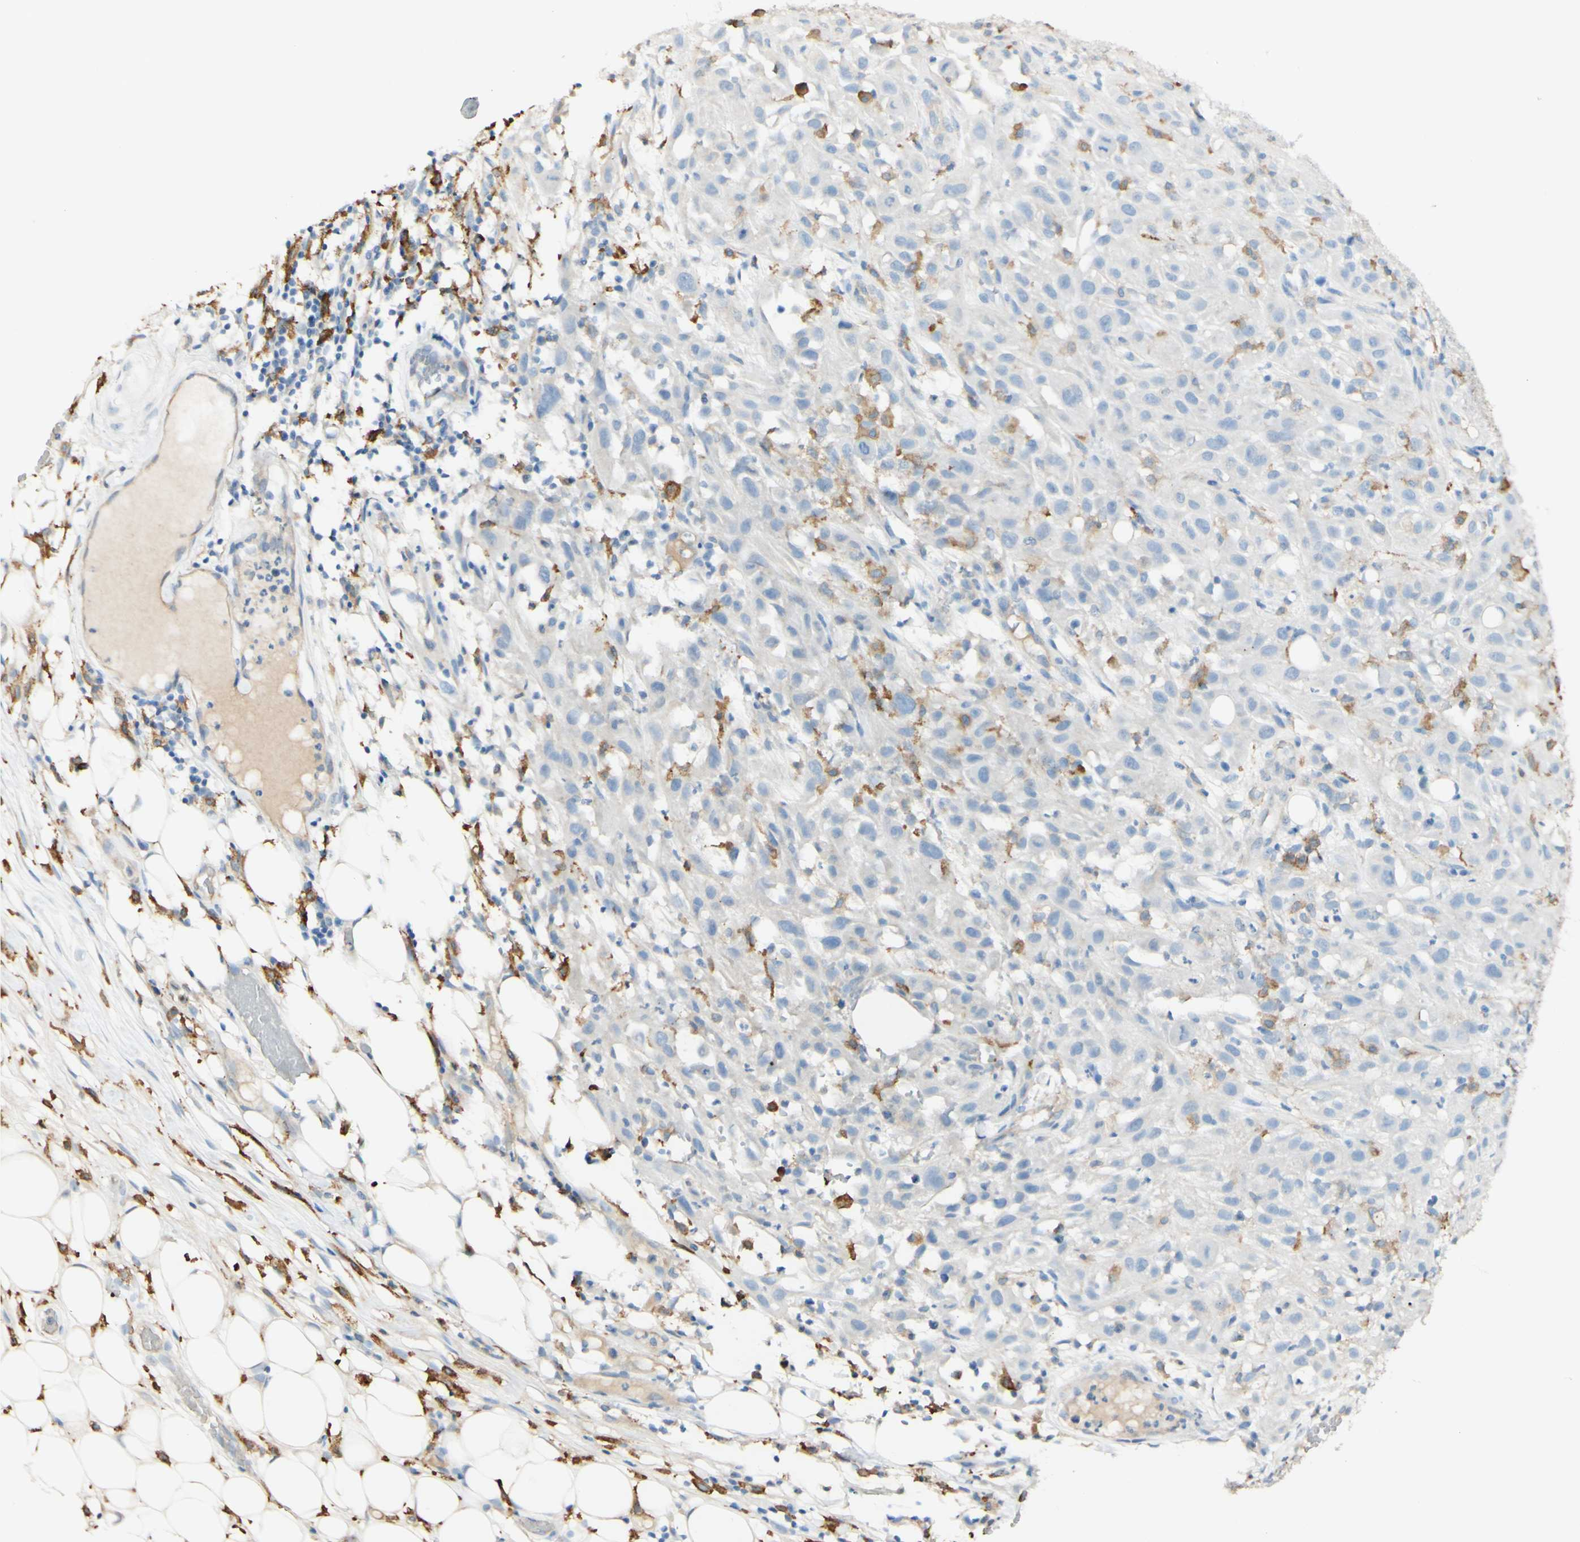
{"staining": {"intensity": "negative", "quantity": "none", "location": "none"}, "tissue": "skin cancer", "cell_type": "Tumor cells", "image_type": "cancer", "snomed": [{"axis": "morphology", "description": "Squamous cell carcinoma, NOS"}, {"axis": "topography", "description": "Skin"}], "caption": "The image demonstrates no significant staining in tumor cells of skin cancer.", "gene": "FCGRT", "patient": {"sex": "male", "age": 75}}